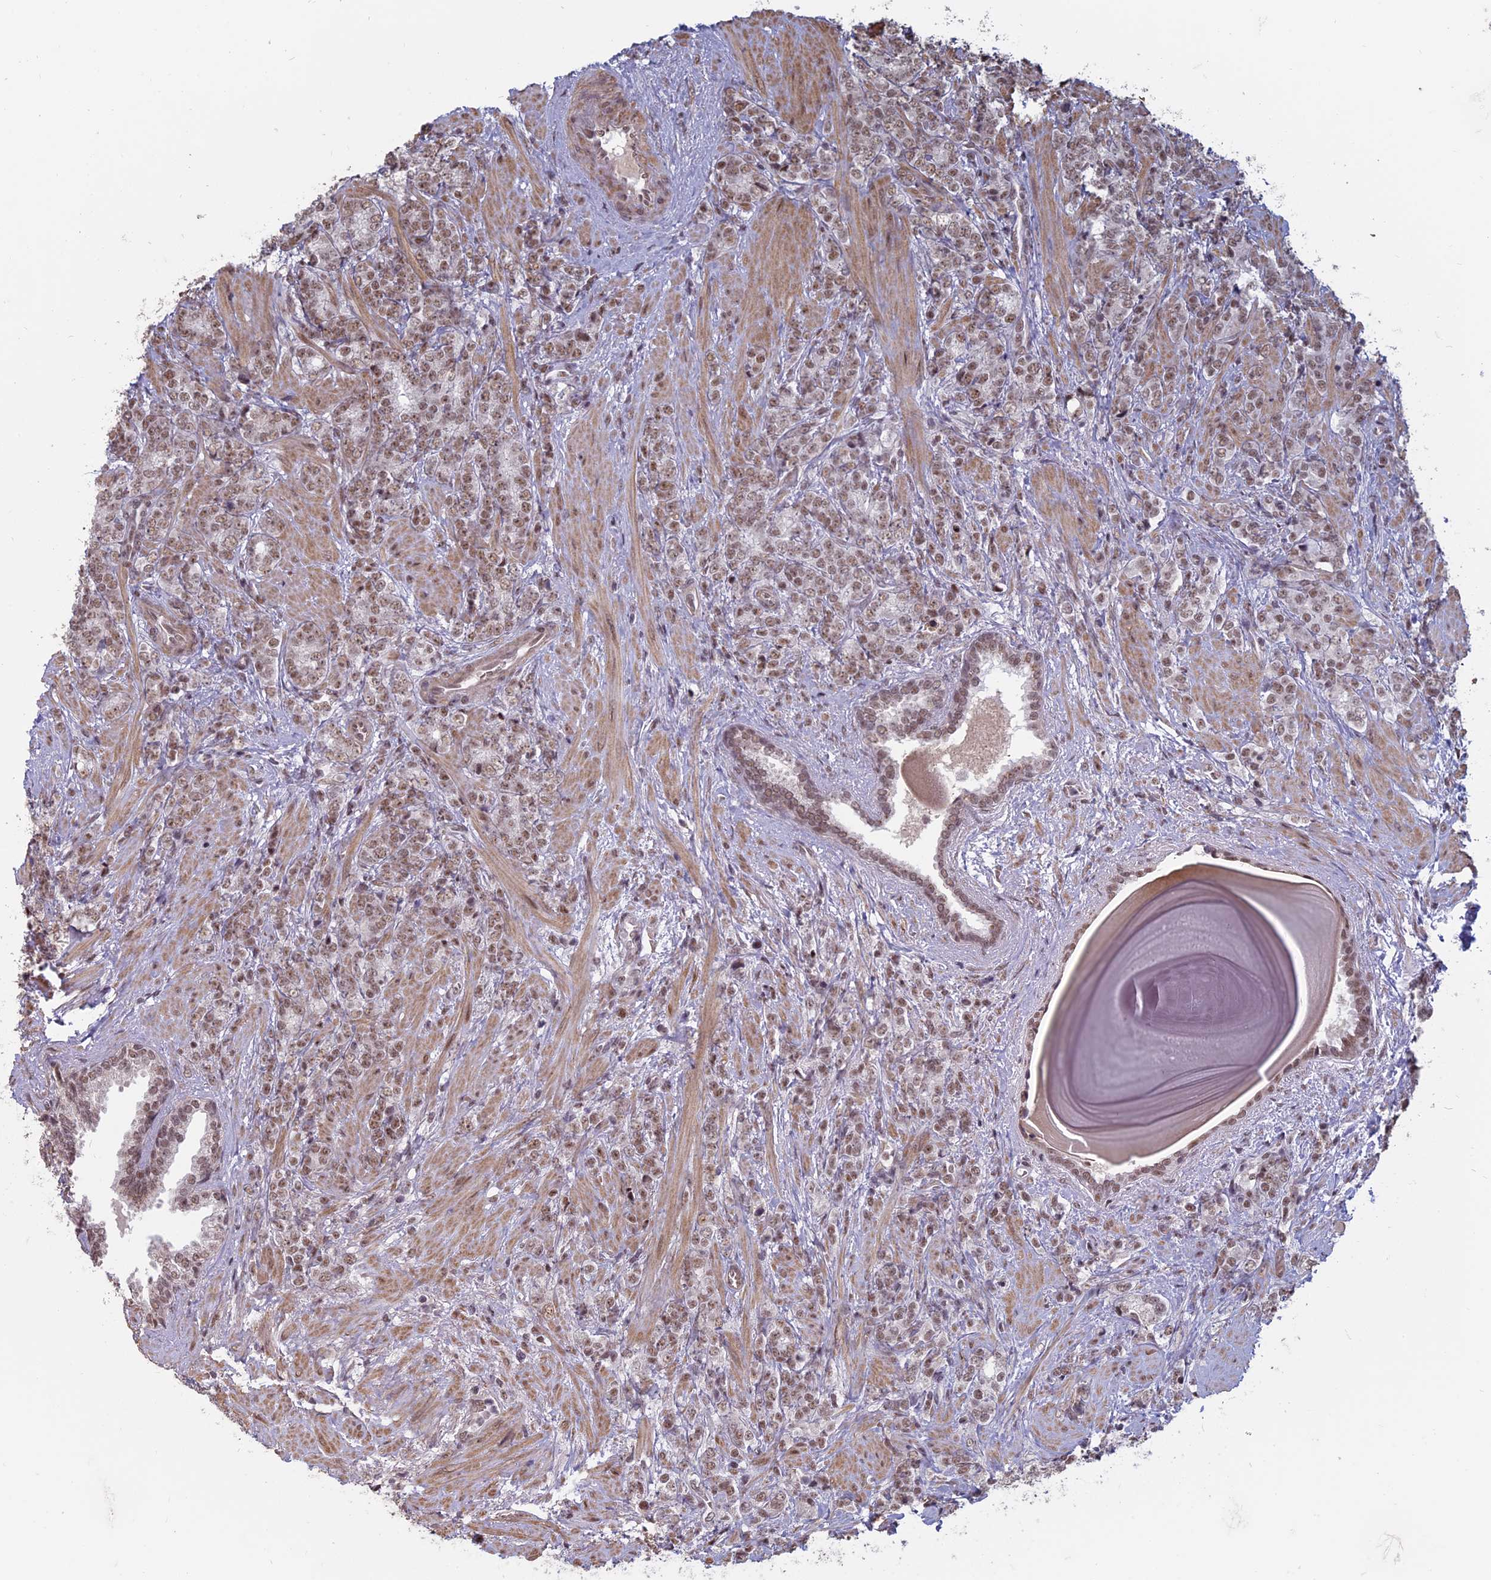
{"staining": {"intensity": "moderate", "quantity": ">75%", "location": "nuclear"}, "tissue": "prostate cancer", "cell_type": "Tumor cells", "image_type": "cancer", "snomed": [{"axis": "morphology", "description": "Adenocarcinoma, High grade"}, {"axis": "topography", "description": "Prostate"}], "caption": "DAB (3,3'-diaminobenzidine) immunohistochemical staining of prostate cancer (high-grade adenocarcinoma) reveals moderate nuclear protein staining in approximately >75% of tumor cells.", "gene": "MFAP1", "patient": {"sex": "male", "age": 64}}